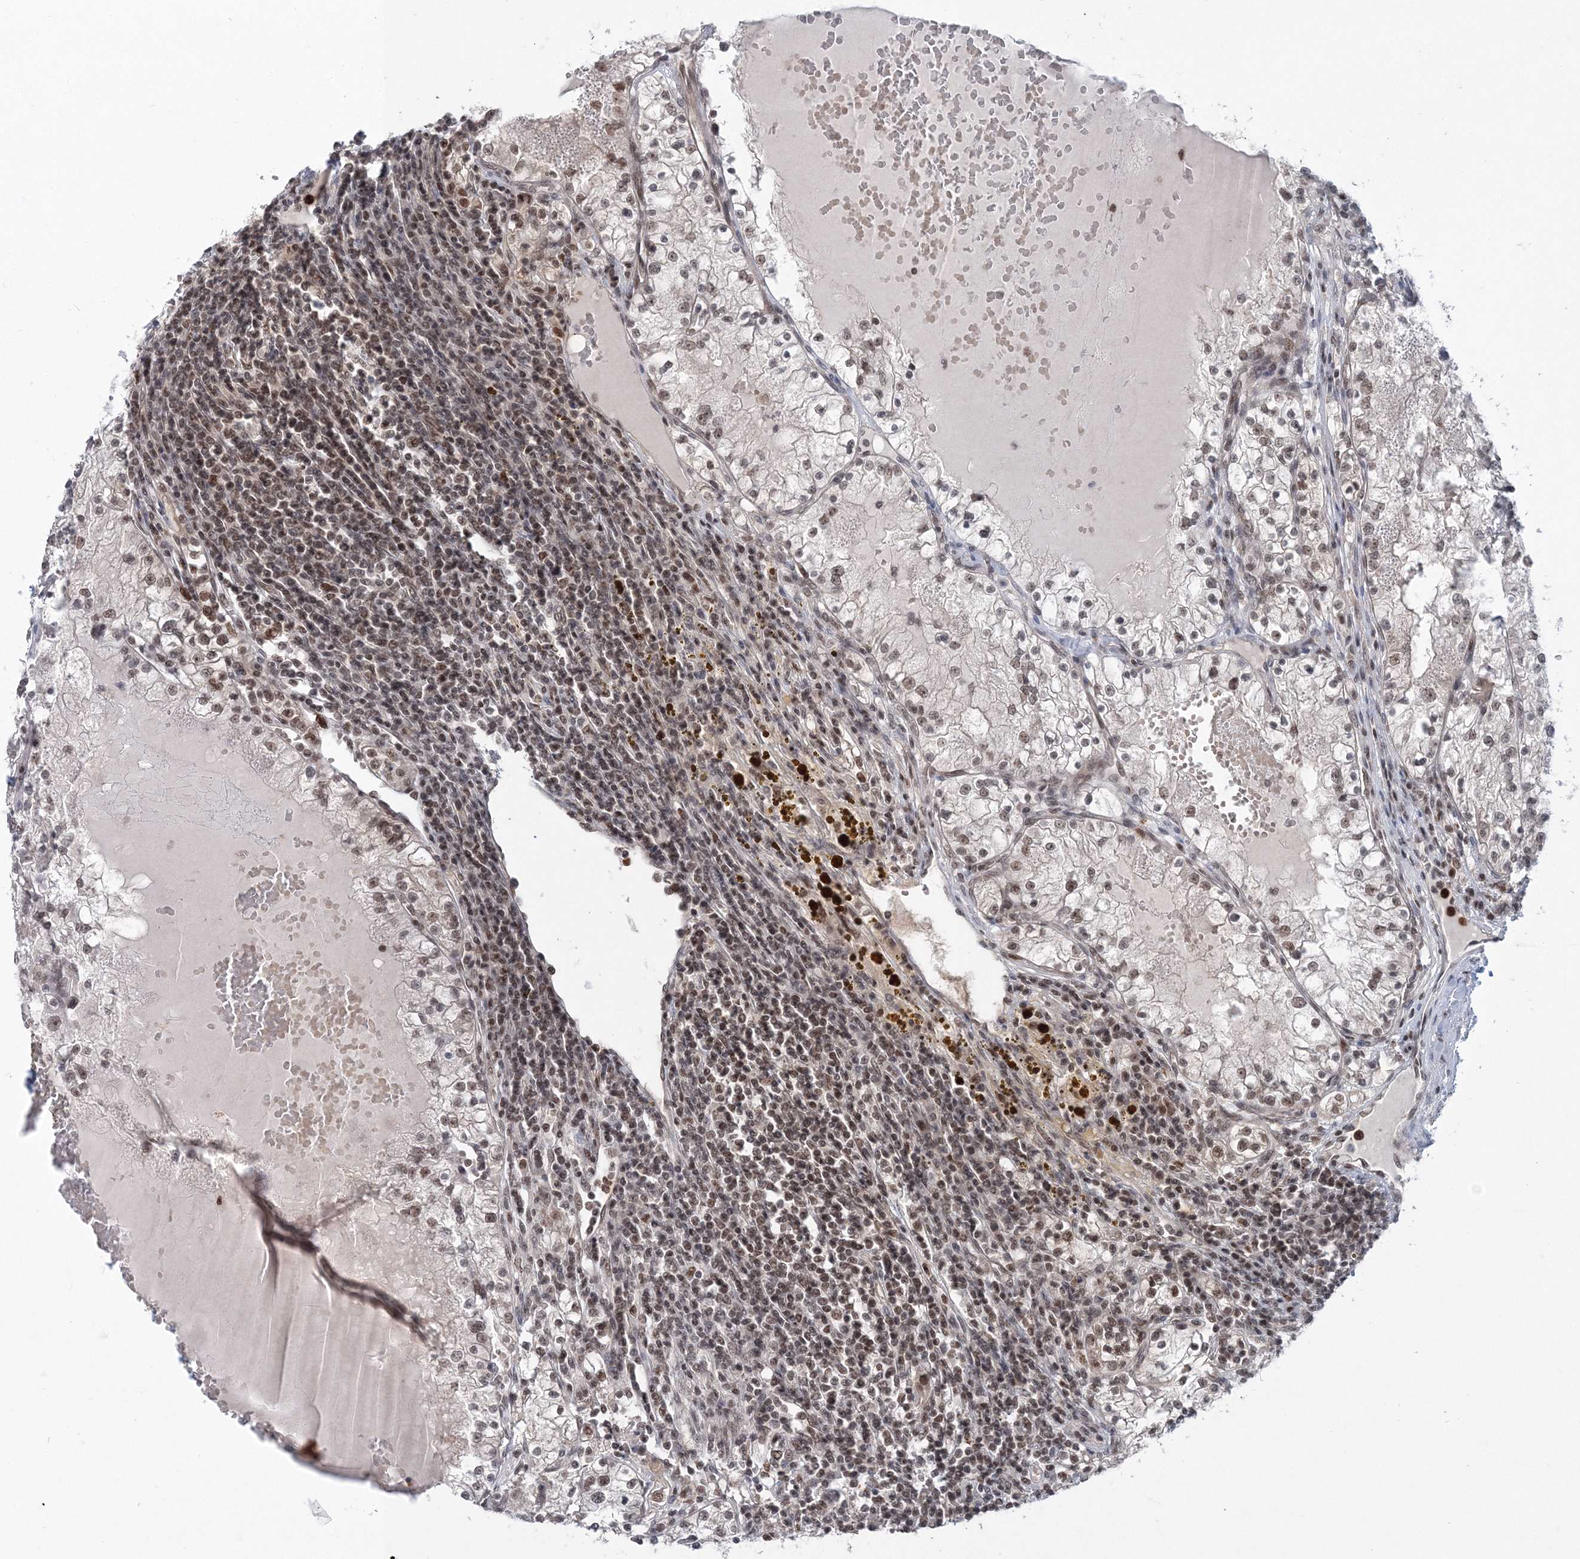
{"staining": {"intensity": "moderate", "quantity": ">75%", "location": "nuclear"}, "tissue": "renal cancer", "cell_type": "Tumor cells", "image_type": "cancer", "snomed": [{"axis": "morphology", "description": "Normal tissue, NOS"}, {"axis": "morphology", "description": "Adenocarcinoma, NOS"}, {"axis": "topography", "description": "Kidney"}], "caption": "The image demonstrates immunohistochemical staining of renal adenocarcinoma. There is moderate nuclear positivity is identified in approximately >75% of tumor cells.", "gene": "PDS5A", "patient": {"sex": "male", "age": 68}}